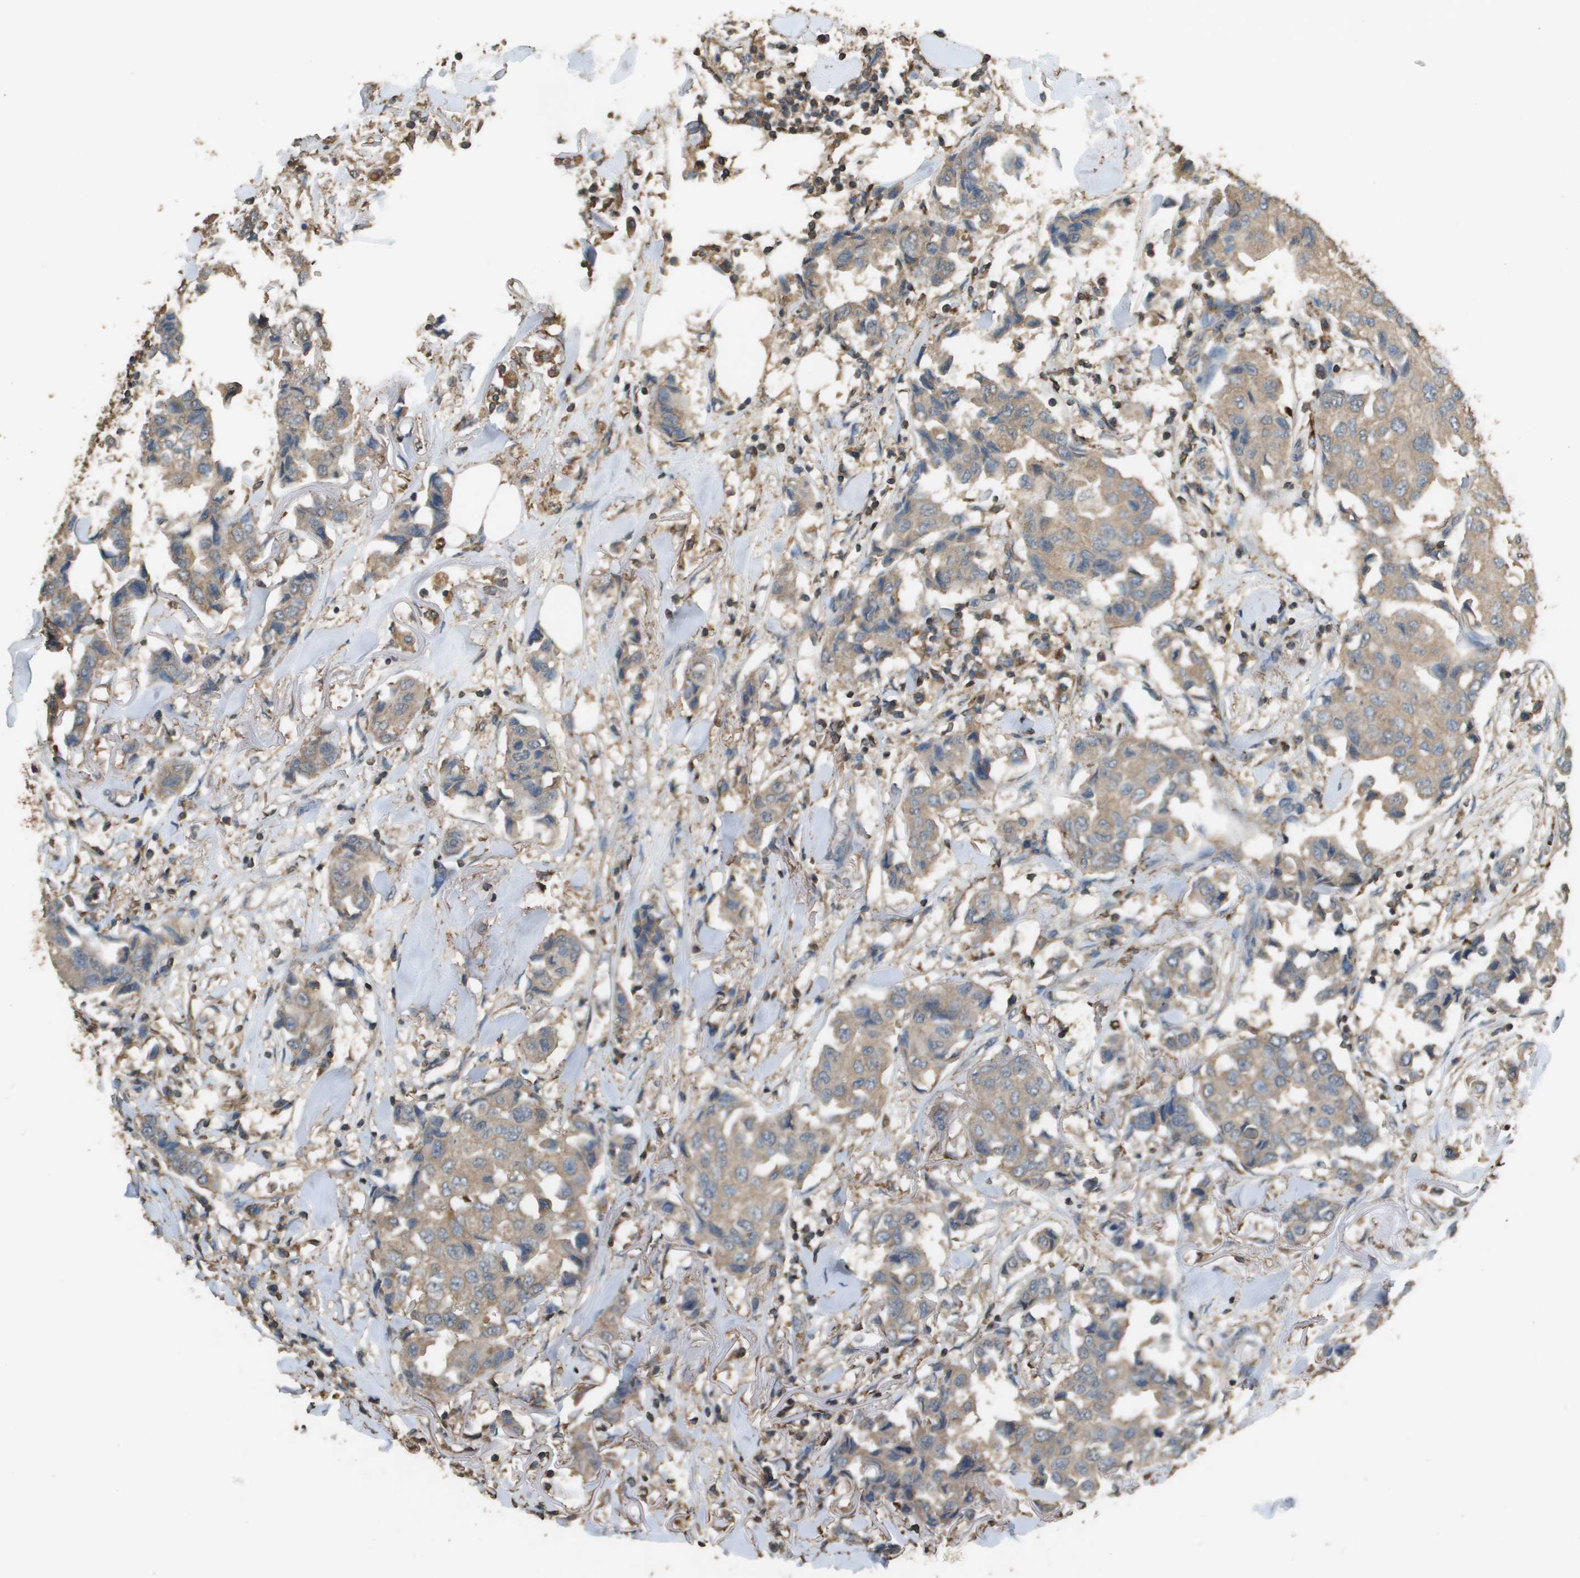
{"staining": {"intensity": "weak", "quantity": ">75%", "location": "cytoplasmic/membranous"}, "tissue": "breast cancer", "cell_type": "Tumor cells", "image_type": "cancer", "snomed": [{"axis": "morphology", "description": "Duct carcinoma"}, {"axis": "topography", "description": "Breast"}], "caption": "Protein analysis of breast invasive ductal carcinoma tissue exhibits weak cytoplasmic/membranous staining in about >75% of tumor cells. (IHC, brightfield microscopy, high magnification).", "gene": "MS4A7", "patient": {"sex": "female", "age": 80}}